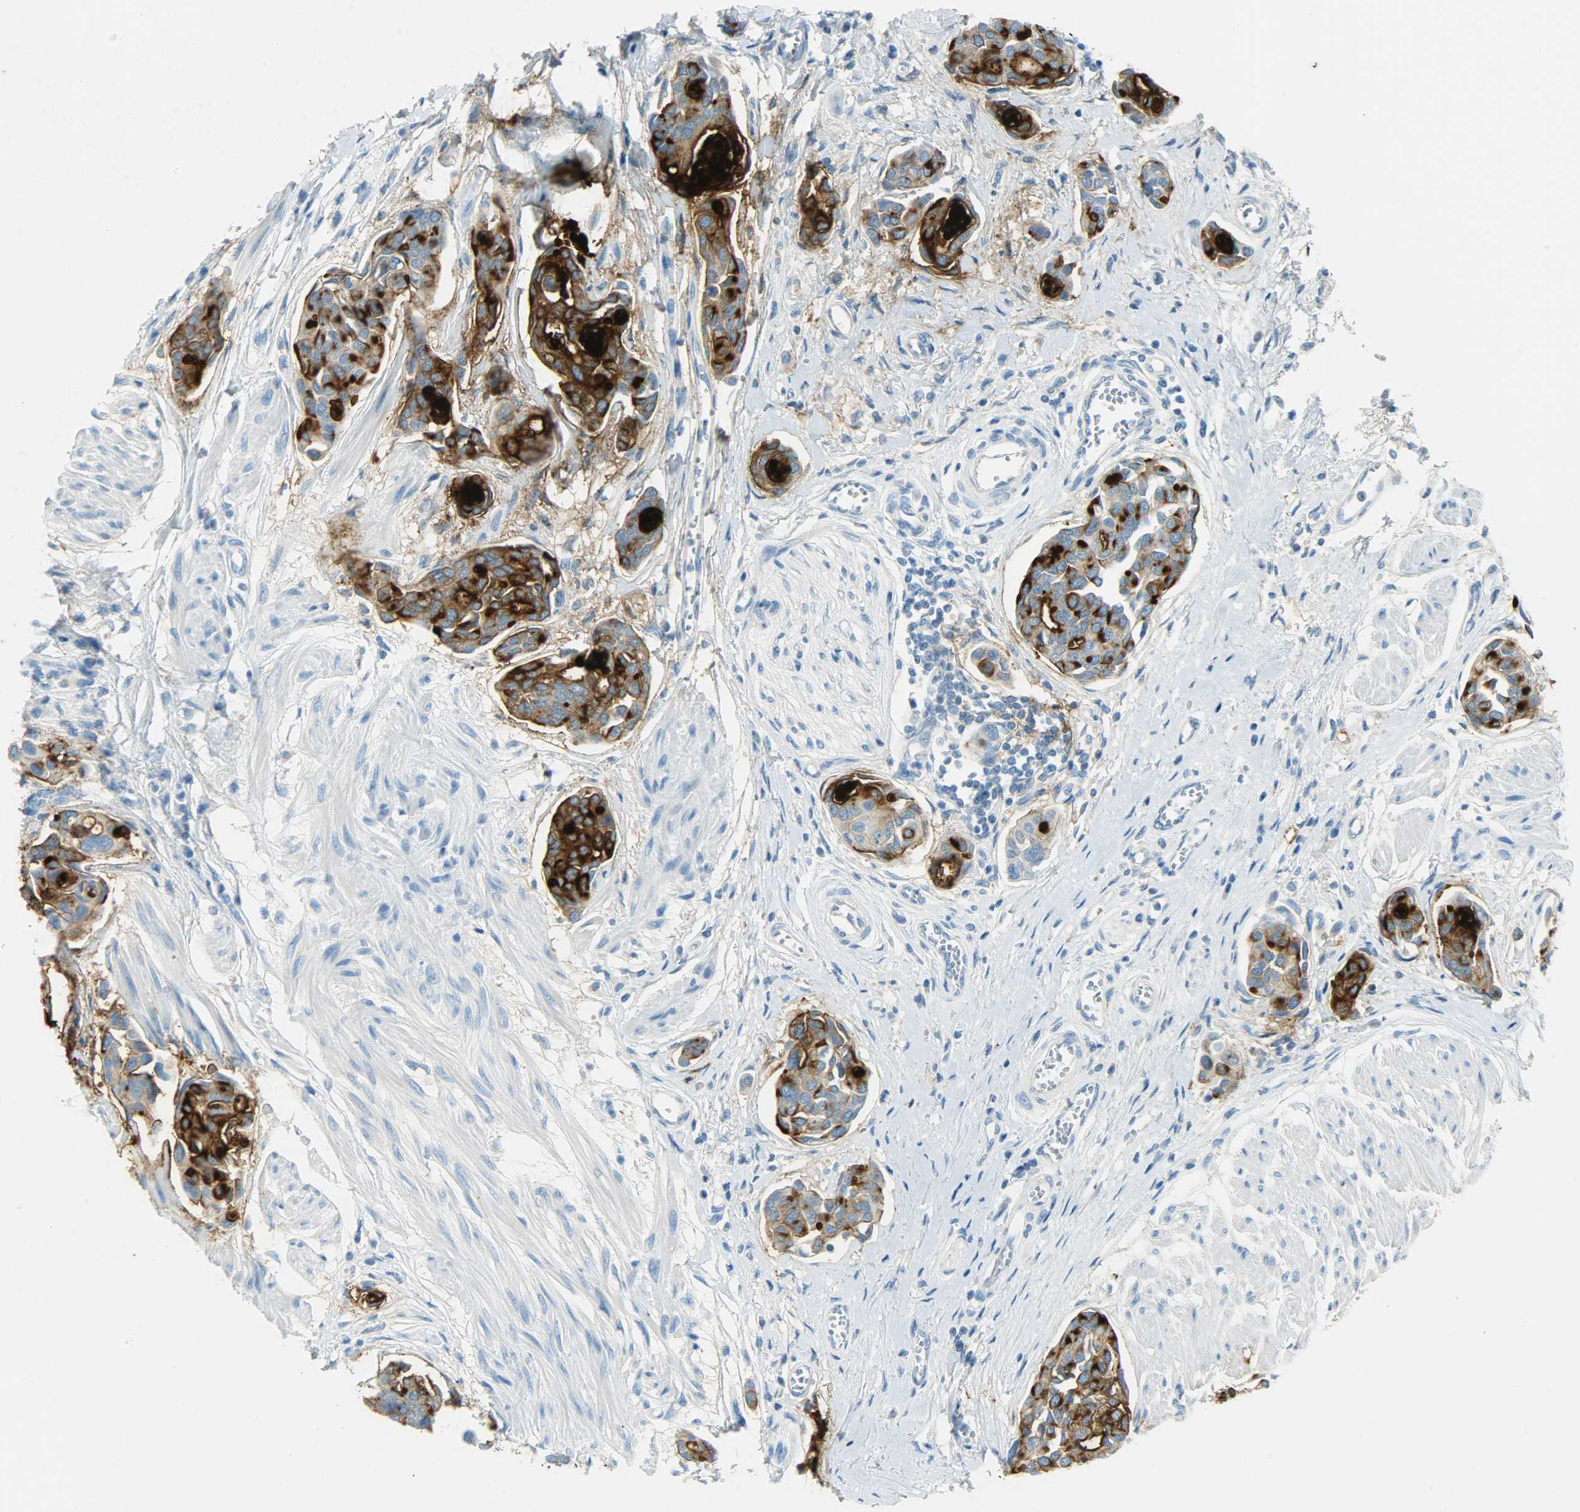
{"staining": {"intensity": "strong", "quantity": ">75%", "location": "cytoplasmic/membranous"}, "tissue": "urothelial cancer", "cell_type": "Tumor cells", "image_type": "cancer", "snomed": [{"axis": "morphology", "description": "Urothelial carcinoma, High grade"}, {"axis": "topography", "description": "Urinary bladder"}], "caption": "Urothelial carcinoma (high-grade) stained with a brown dye reveals strong cytoplasmic/membranous positive staining in about >75% of tumor cells.", "gene": "PROM1", "patient": {"sex": "male", "age": 78}}